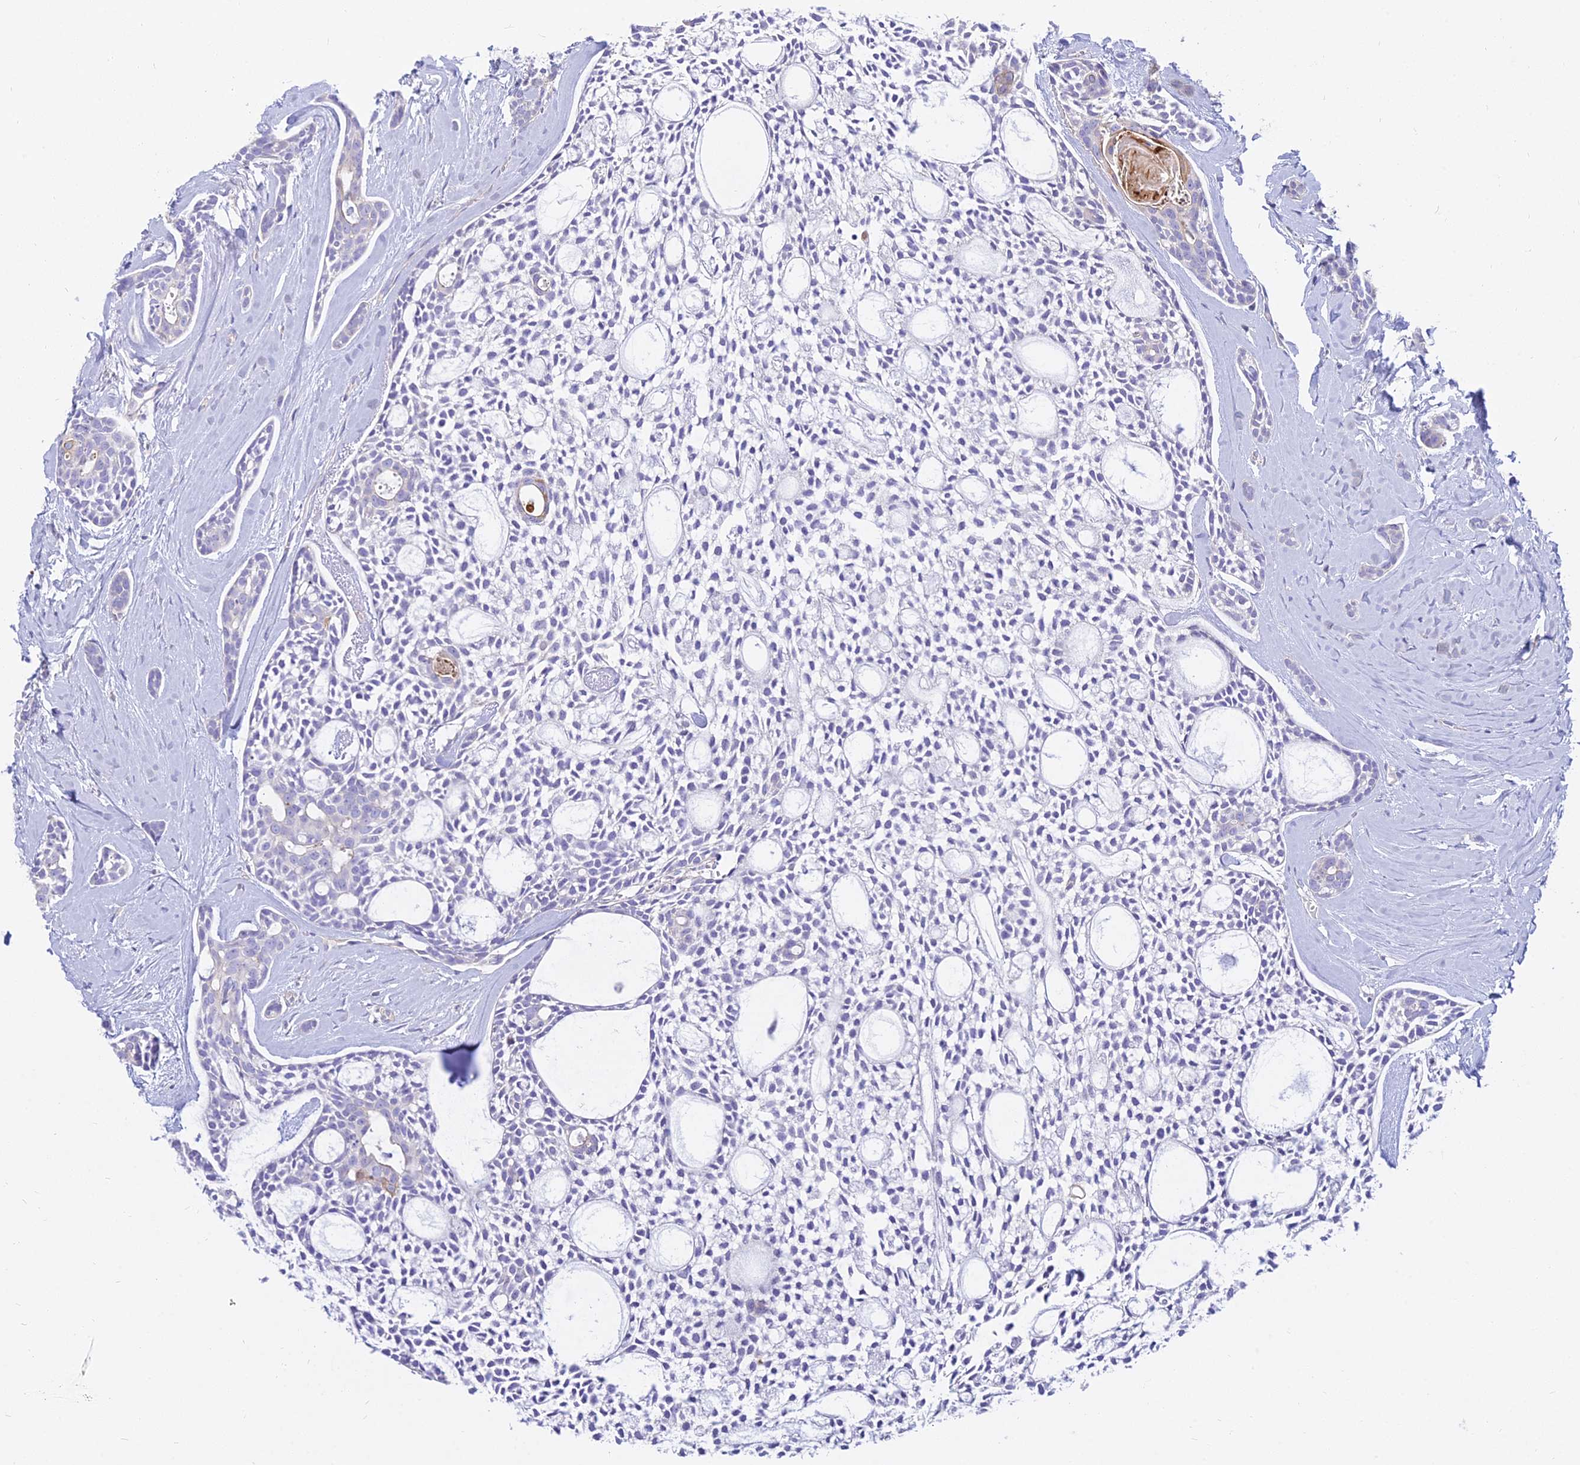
{"staining": {"intensity": "negative", "quantity": "none", "location": "none"}, "tissue": "head and neck cancer", "cell_type": "Tumor cells", "image_type": "cancer", "snomed": [{"axis": "morphology", "description": "Adenocarcinoma, NOS"}, {"axis": "topography", "description": "Subcutis"}, {"axis": "topography", "description": "Head-Neck"}], "caption": "Protein analysis of head and neck adenocarcinoma exhibits no significant expression in tumor cells.", "gene": "SMIM24", "patient": {"sex": "female", "age": 73}}